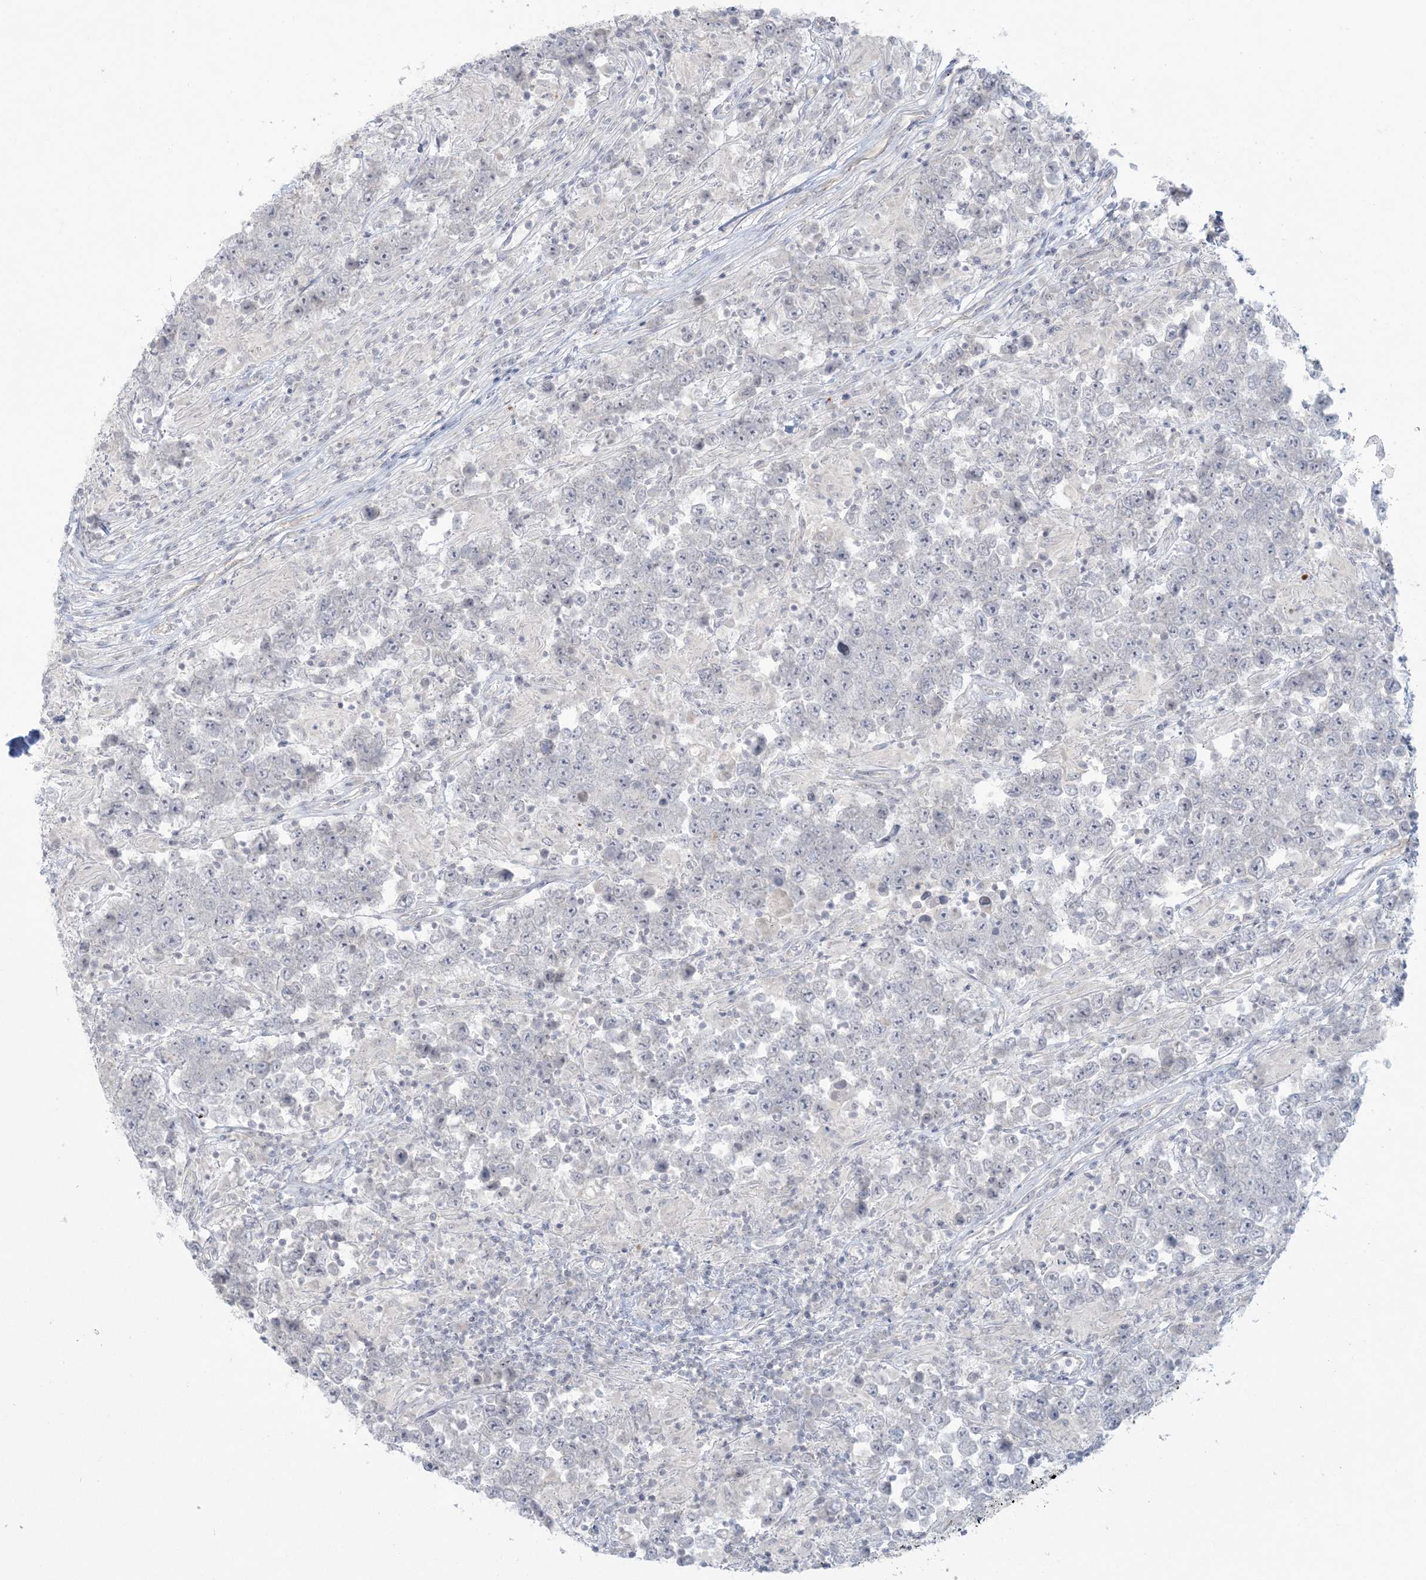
{"staining": {"intensity": "negative", "quantity": "none", "location": "none"}, "tissue": "testis cancer", "cell_type": "Tumor cells", "image_type": "cancer", "snomed": [{"axis": "morphology", "description": "Normal tissue, NOS"}, {"axis": "morphology", "description": "Urothelial carcinoma, High grade"}, {"axis": "morphology", "description": "Seminoma, NOS"}, {"axis": "morphology", "description": "Carcinoma, Embryonal, NOS"}, {"axis": "topography", "description": "Urinary bladder"}, {"axis": "topography", "description": "Testis"}], "caption": "Micrograph shows no protein positivity in tumor cells of testis cancer tissue.", "gene": "NRBP2", "patient": {"sex": "male", "age": 41}}